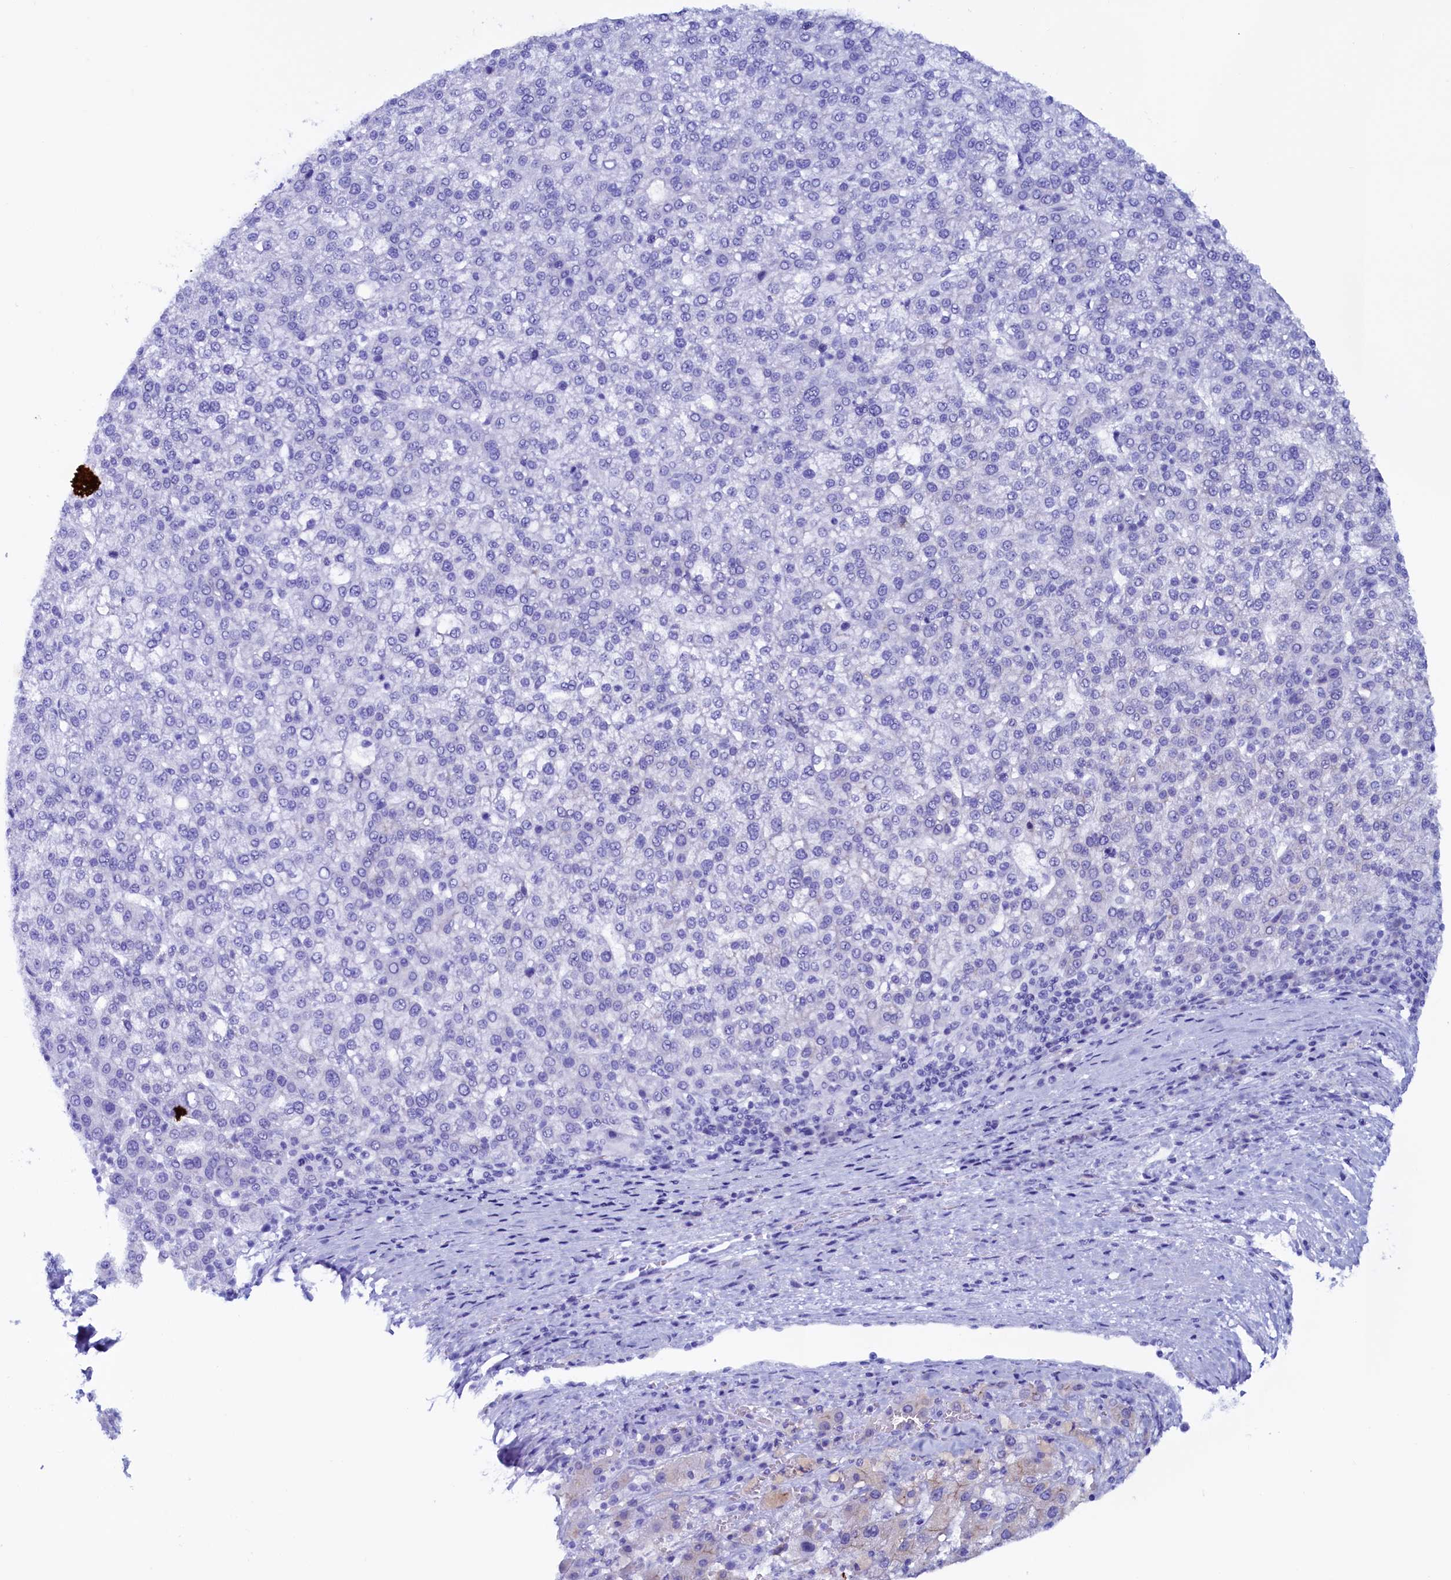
{"staining": {"intensity": "negative", "quantity": "none", "location": "none"}, "tissue": "liver cancer", "cell_type": "Tumor cells", "image_type": "cancer", "snomed": [{"axis": "morphology", "description": "Carcinoma, Hepatocellular, NOS"}, {"axis": "topography", "description": "Liver"}], "caption": "The immunohistochemistry photomicrograph has no significant staining in tumor cells of liver cancer (hepatocellular carcinoma) tissue.", "gene": "PACSIN3", "patient": {"sex": "female", "age": 58}}